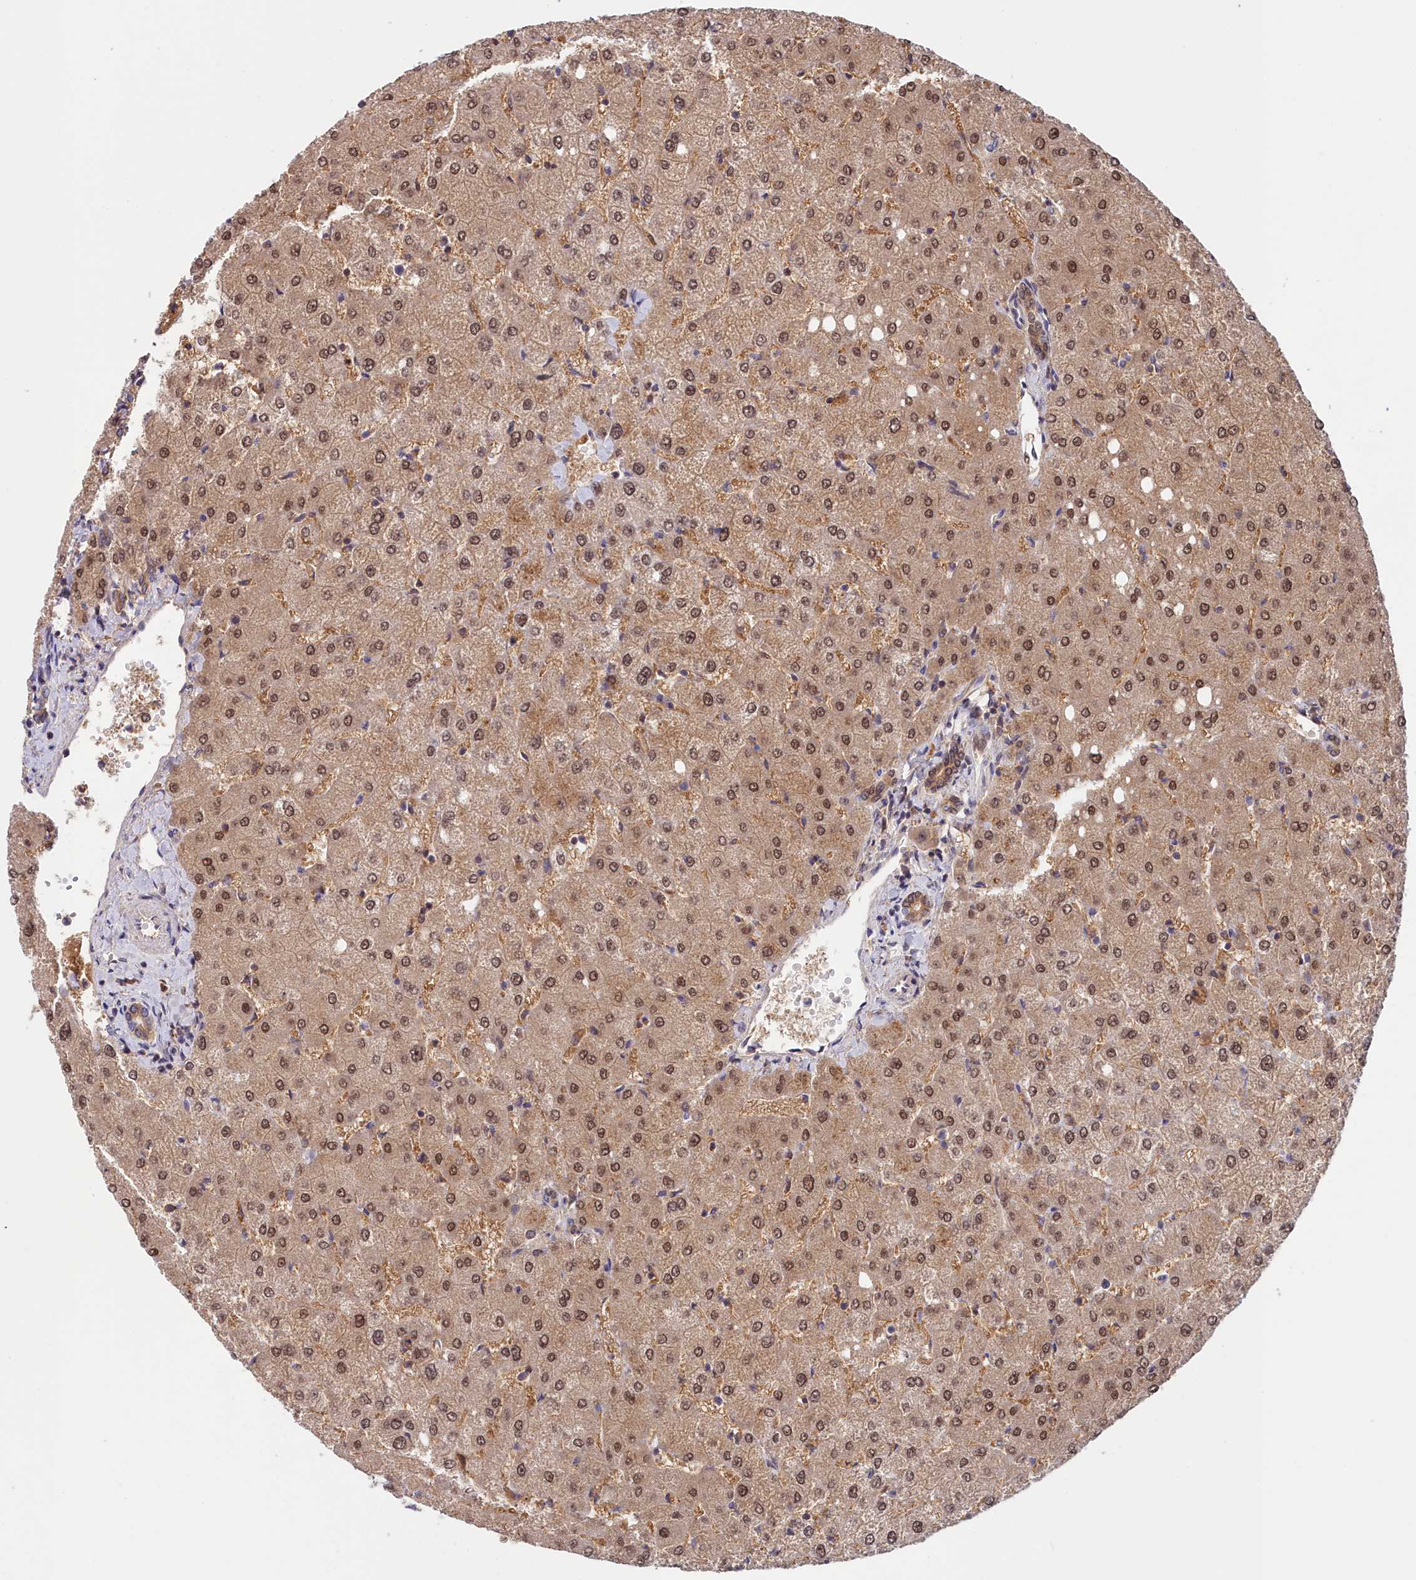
{"staining": {"intensity": "moderate", "quantity": "25%-75%", "location": "nuclear"}, "tissue": "liver", "cell_type": "Cholangiocytes", "image_type": "normal", "snomed": [{"axis": "morphology", "description": "Normal tissue, NOS"}, {"axis": "topography", "description": "Liver"}], "caption": "Protein expression analysis of unremarkable liver shows moderate nuclear expression in approximately 25%-75% of cholangiocytes.", "gene": "NEURL4", "patient": {"sex": "female", "age": 54}}